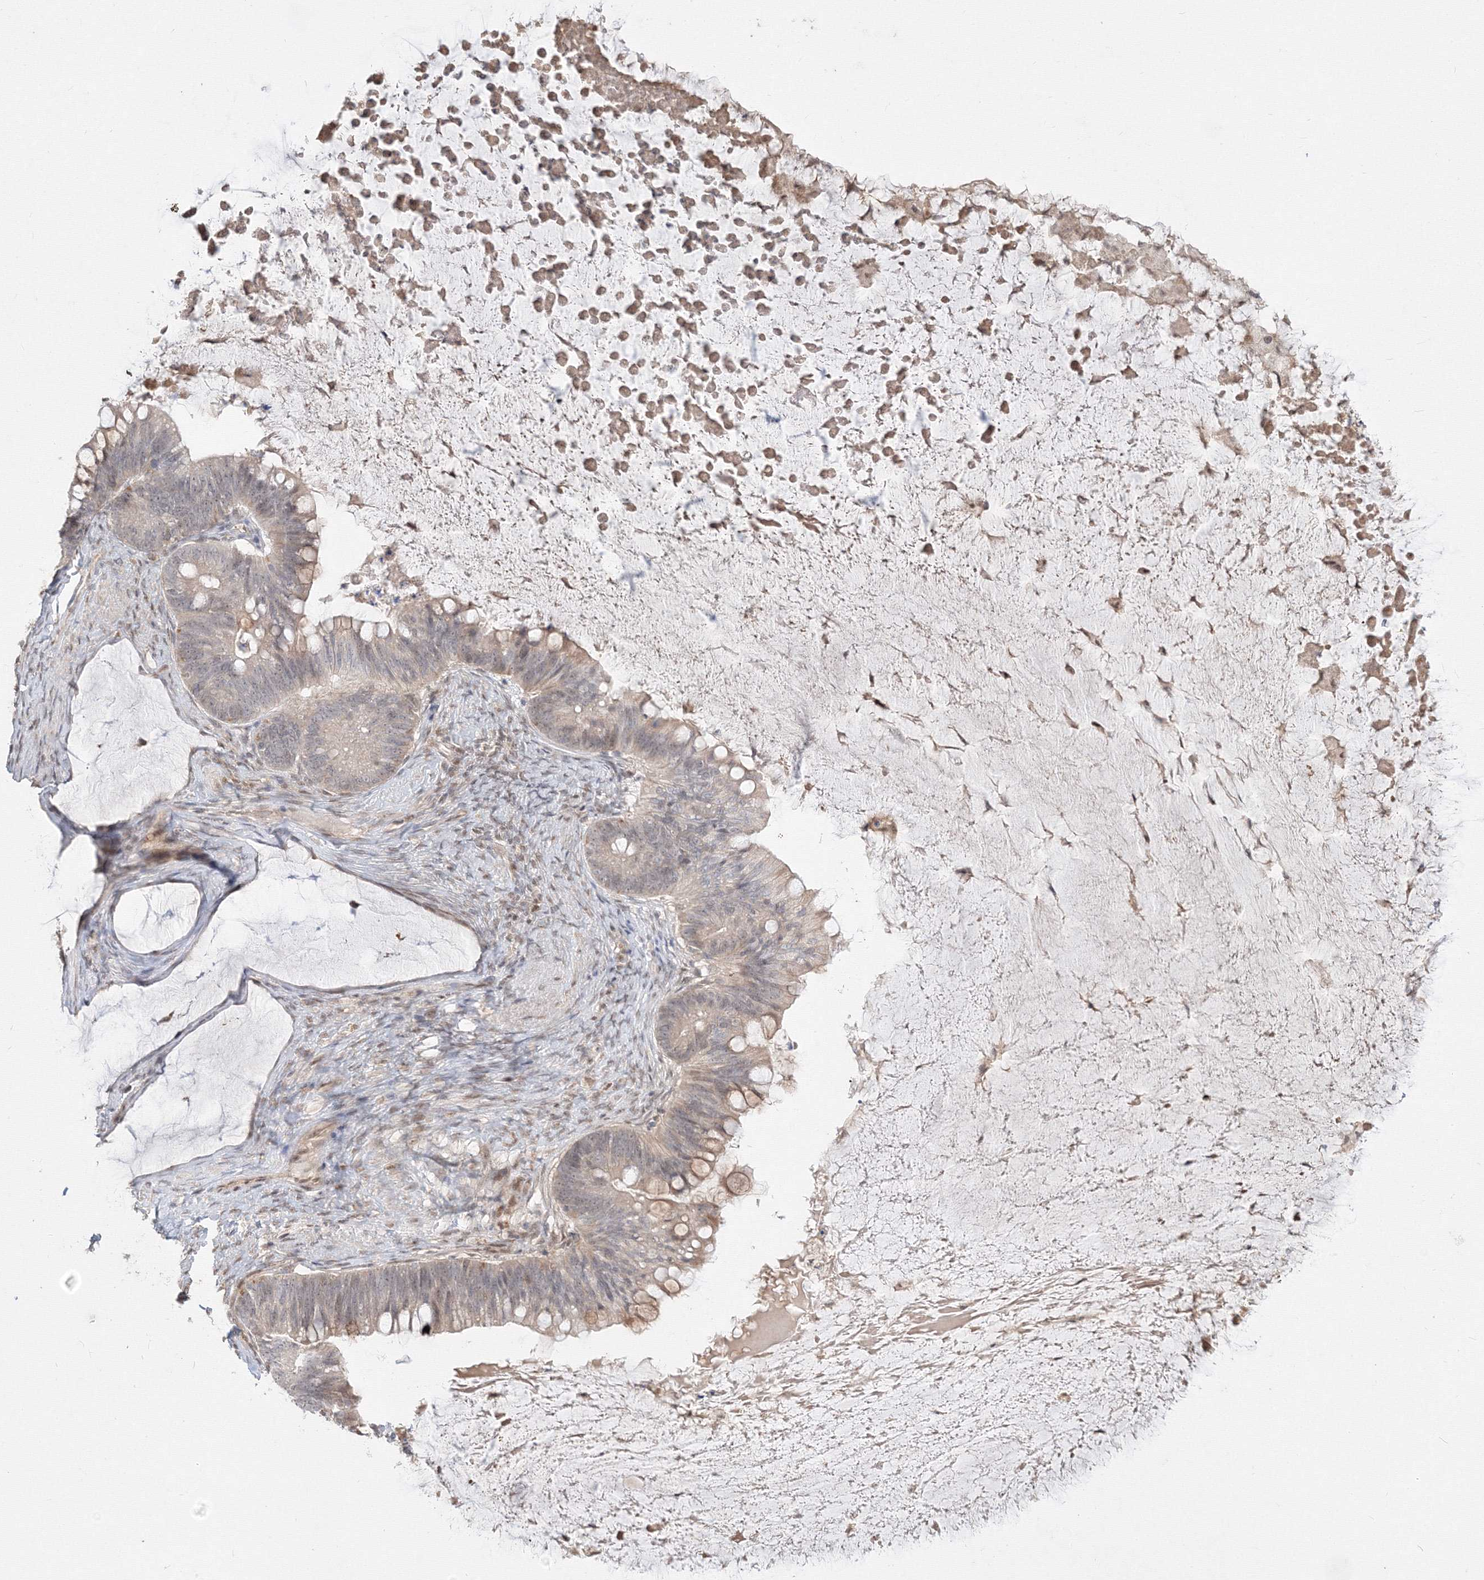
{"staining": {"intensity": "weak", "quantity": "<25%", "location": "cytoplasmic/membranous"}, "tissue": "ovarian cancer", "cell_type": "Tumor cells", "image_type": "cancer", "snomed": [{"axis": "morphology", "description": "Cystadenocarcinoma, mucinous, NOS"}, {"axis": "topography", "description": "Ovary"}], "caption": "Human ovarian cancer (mucinous cystadenocarcinoma) stained for a protein using immunohistochemistry (IHC) reveals no expression in tumor cells.", "gene": "COPS4", "patient": {"sex": "female", "age": 61}}